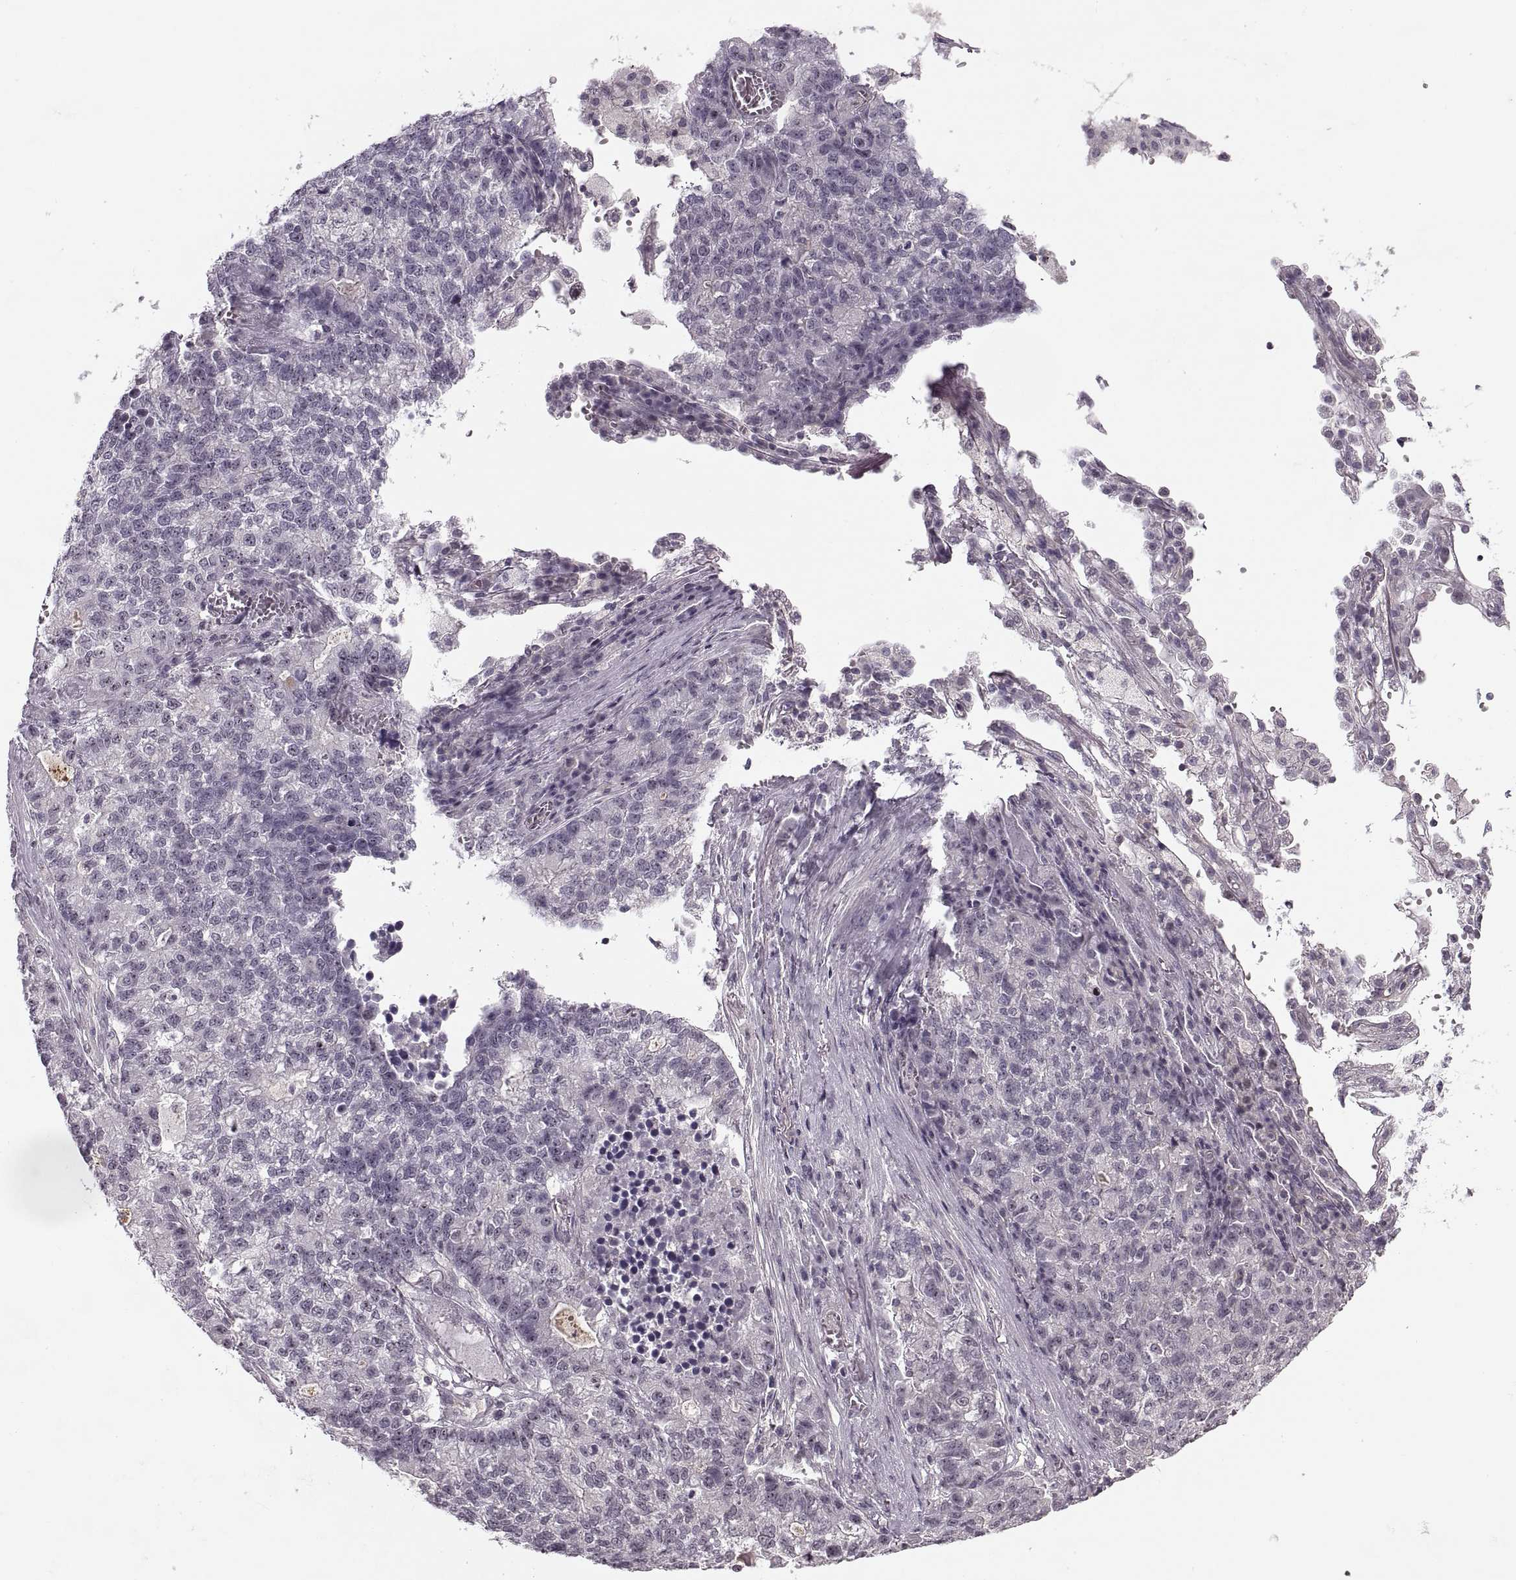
{"staining": {"intensity": "negative", "quantity": "none", "location": "none"}, "tissue": "lung cancer", "cell_type": "Tumor cells", "image_type": "cancer", "snomed": [{"axis": "morphology", "description": "Adenocarcinoma, NOS"}, {"axis": "topography", "description": "Lung"}], "caption": "There is no significant staining in tumor cells of lung cancer.", "gene": "LUZP2", "patient": {"sex": "male", "age": 57}}